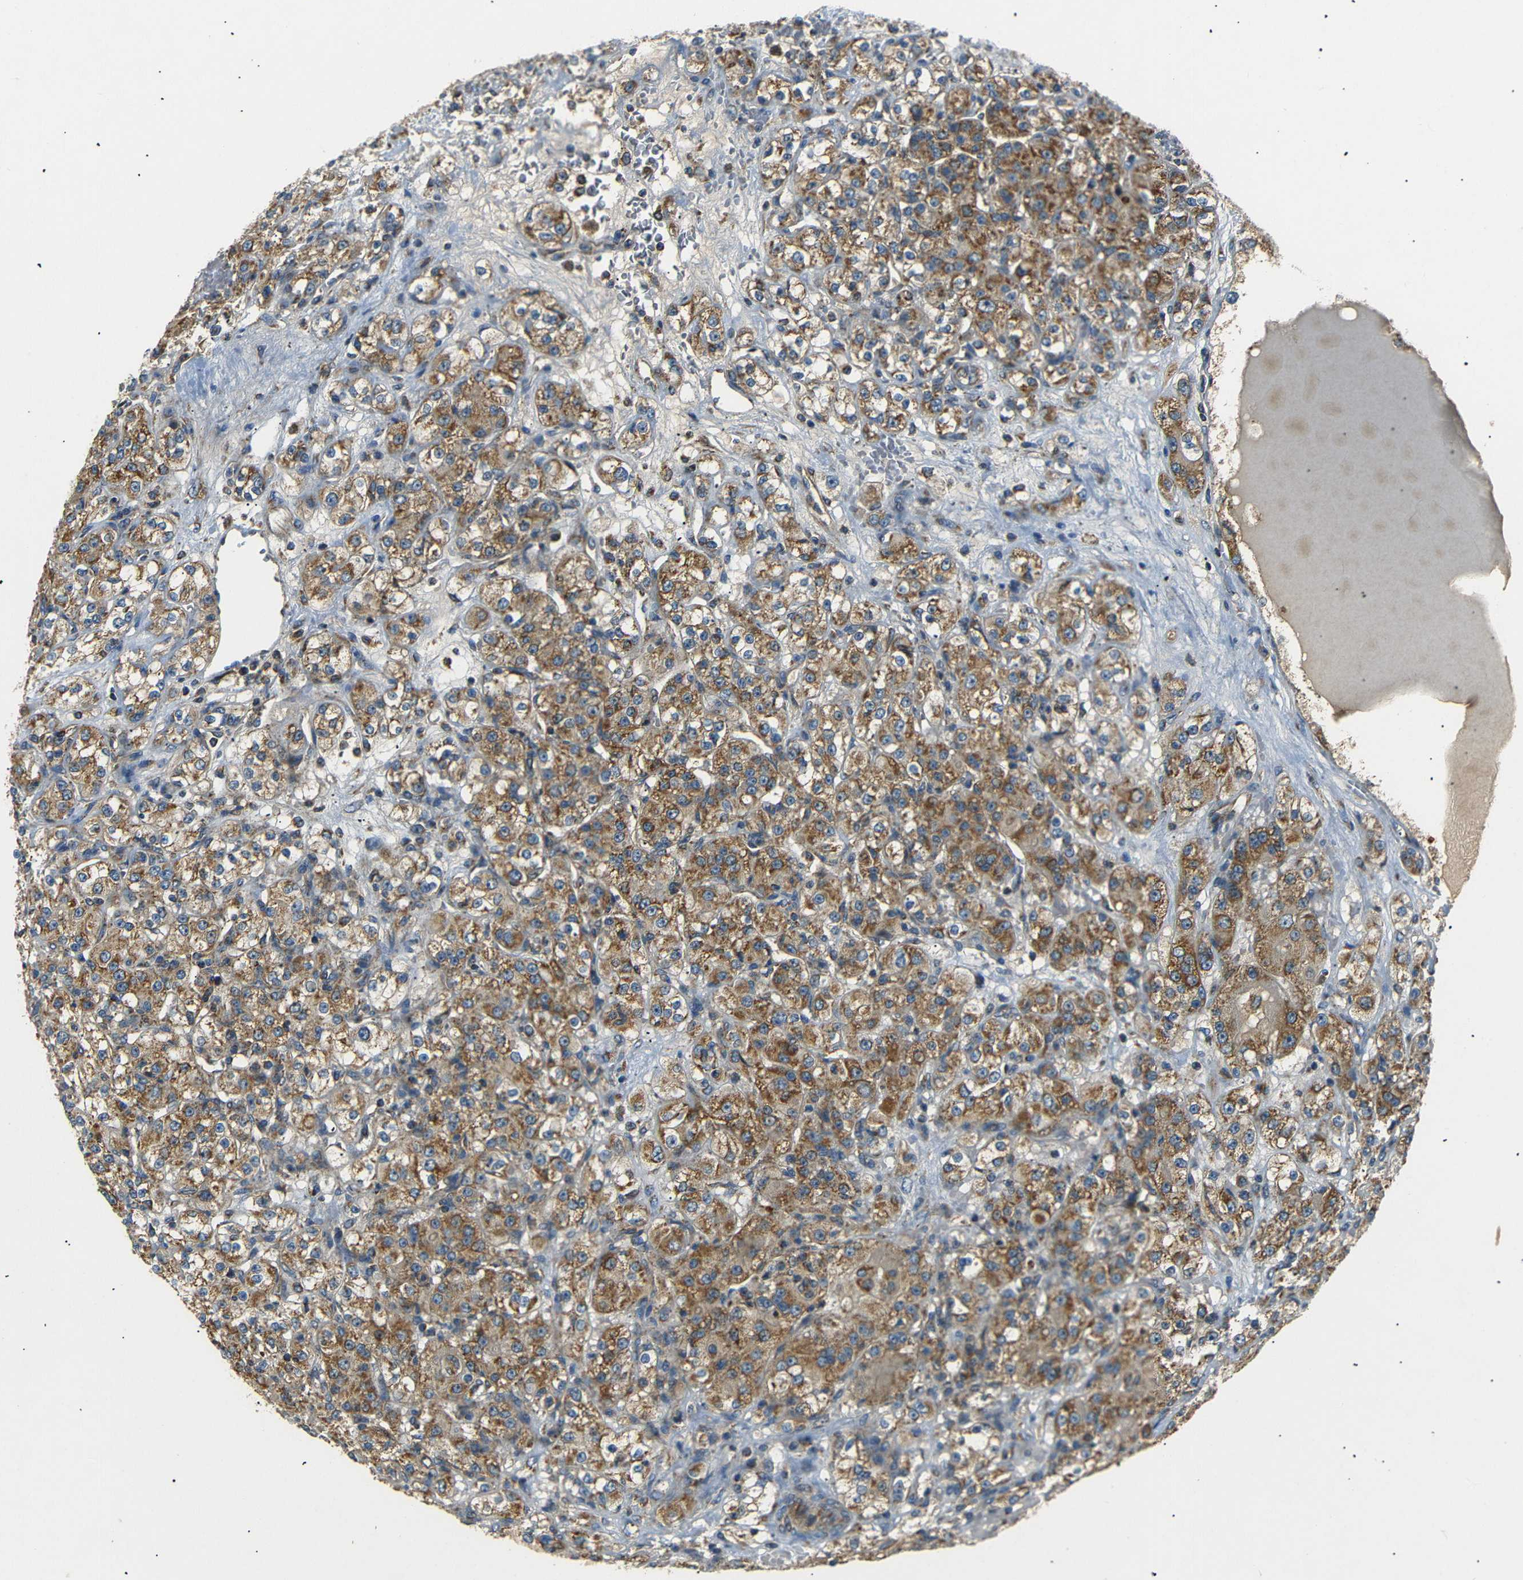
{"staining": {"intensity": "moderate", "quantity": ">75%", "location": "cytoplasmic/membranous"}, "tissue": "renal cancer", "cell_type": "Tumor cells", "image_type": "cancer", "snomed": [{"axis": "morphology", "description": "Normal tissue, NOS"}, {"axis": "morphology", "description": "Adenocarcinoma, NOS"}, {"axis": "topography", "description": "Kidney"}], "caption": "Adenocarcinoma (renal) stained with a brown dye displays moderate cytoplasmic/membranous positive expression in about >75% of tumor cells.", "gene": "NETO2", "patient": {"sex": "male", "age": 61}}